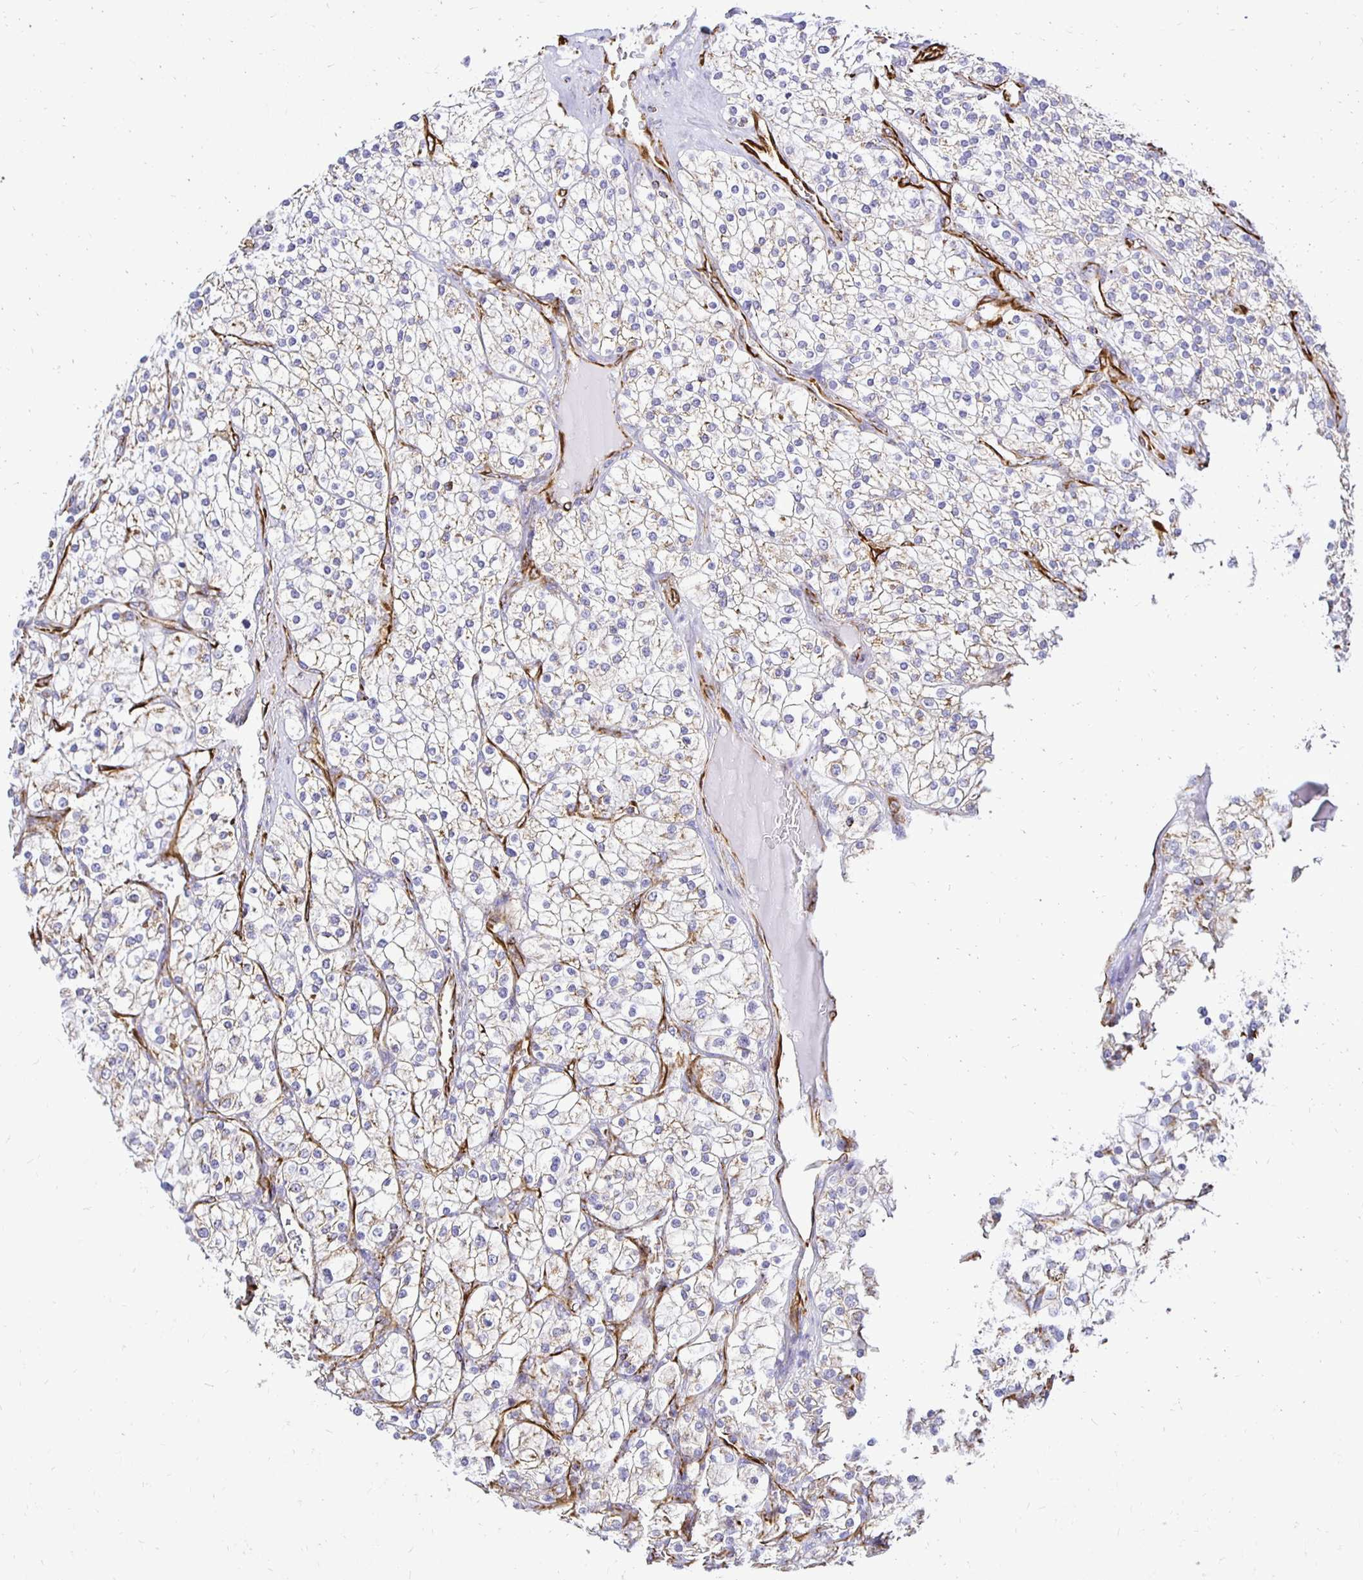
{"staining": {"intensity": "weak", "quantity": "25%-75%", "location": "cytoplasmic/membranous"}, "tissue": "renal cancer", "cell_type": "Tumor cells", "image_type": "cancer", "snomed": [{"axis": "morphology", "description": "Adenocarcinoma, NOS"}, {"axis": "topography", "description": "Kidney"}], "caption": "Immunohistochemical staining of renal adenocarcinoma shows low levels of weak cytoplasmic/membranous protein staining in approximately 25%-75% of tumor cells.", "gene": "PLAAT2", "patient": {"sex": "male", "age": 80}}